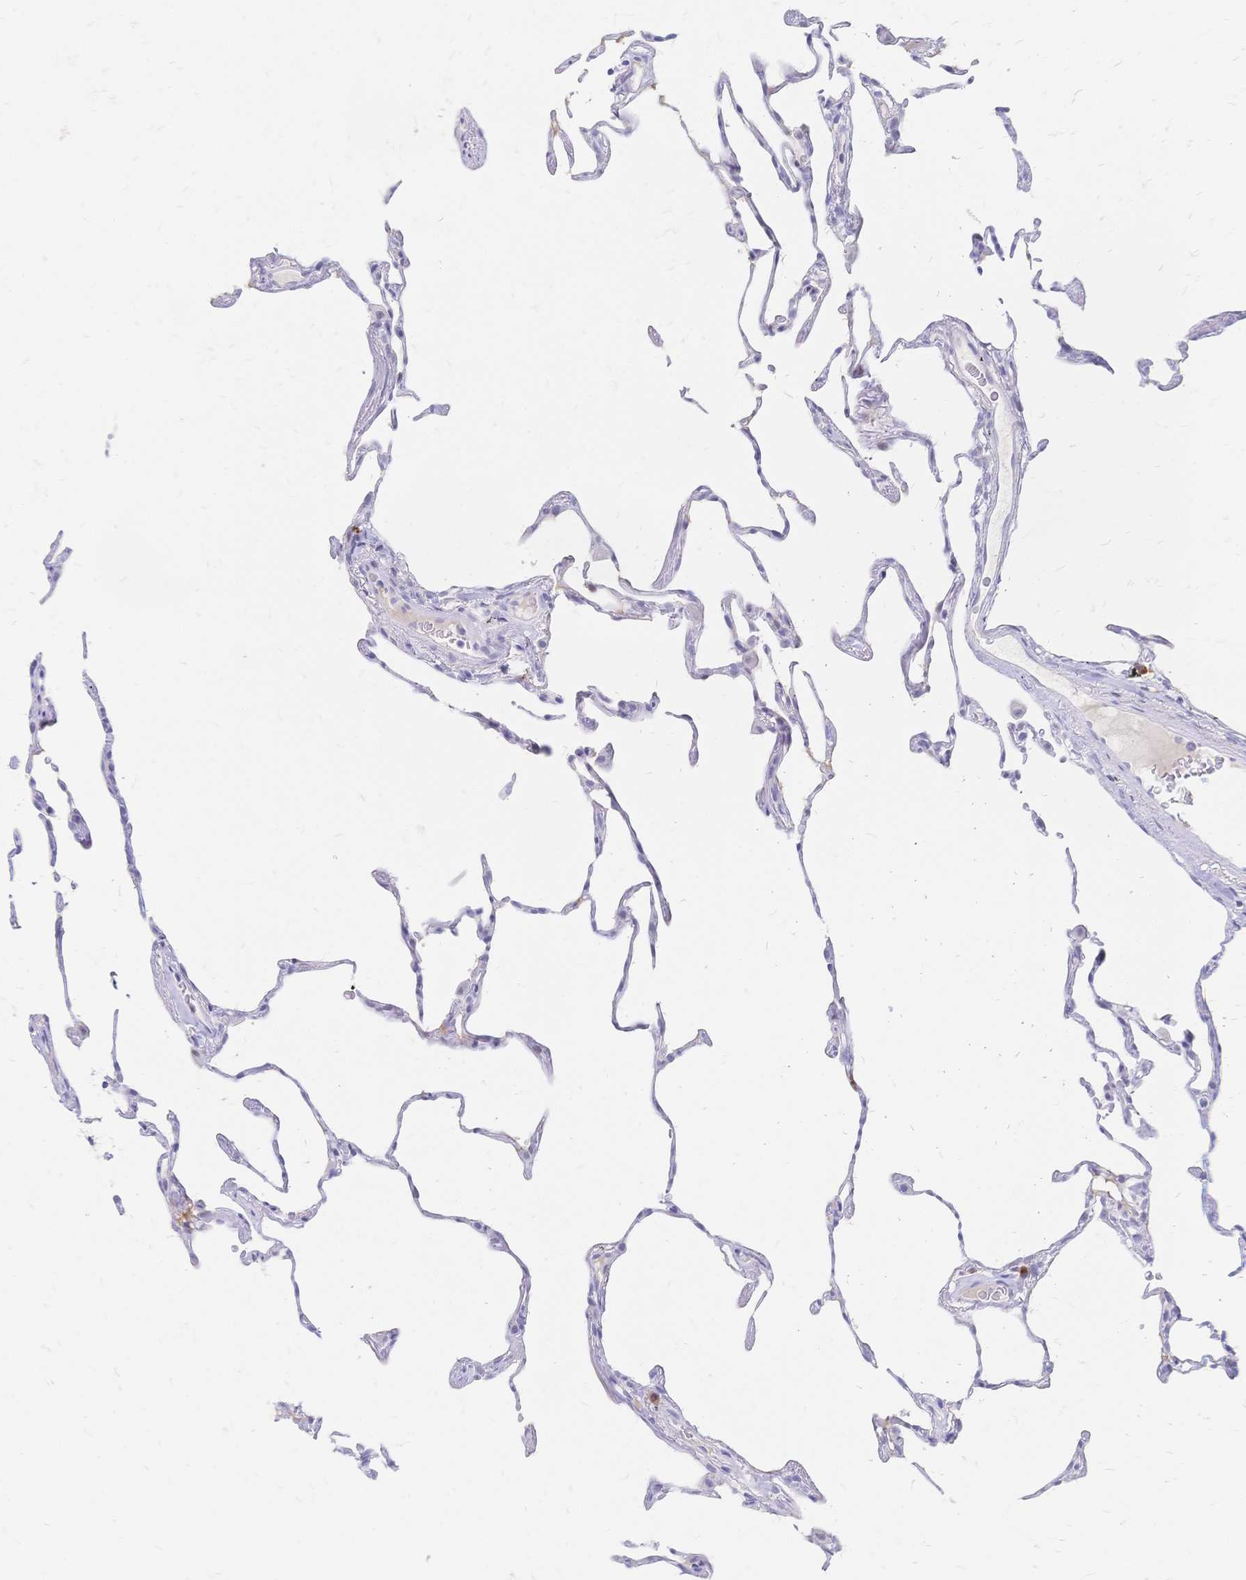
{"staining": {"intensity": "negative", "quantity": "none", "location": "none"}, "tissue": "lung", "cell_type": "Alveolar cells", "image_type": "normal", "snomed": [{"axis": "morphology", "description": "Normal tissue, NOS"}, {"axis": "topography", "description": "Lung"}], "caption": "Immunohistochemistry (IHC) of normal human lung shows no expression in alveolar cells.", "gene": "PSORS1C2", "patient": {"sex": "female", "age": 57}}